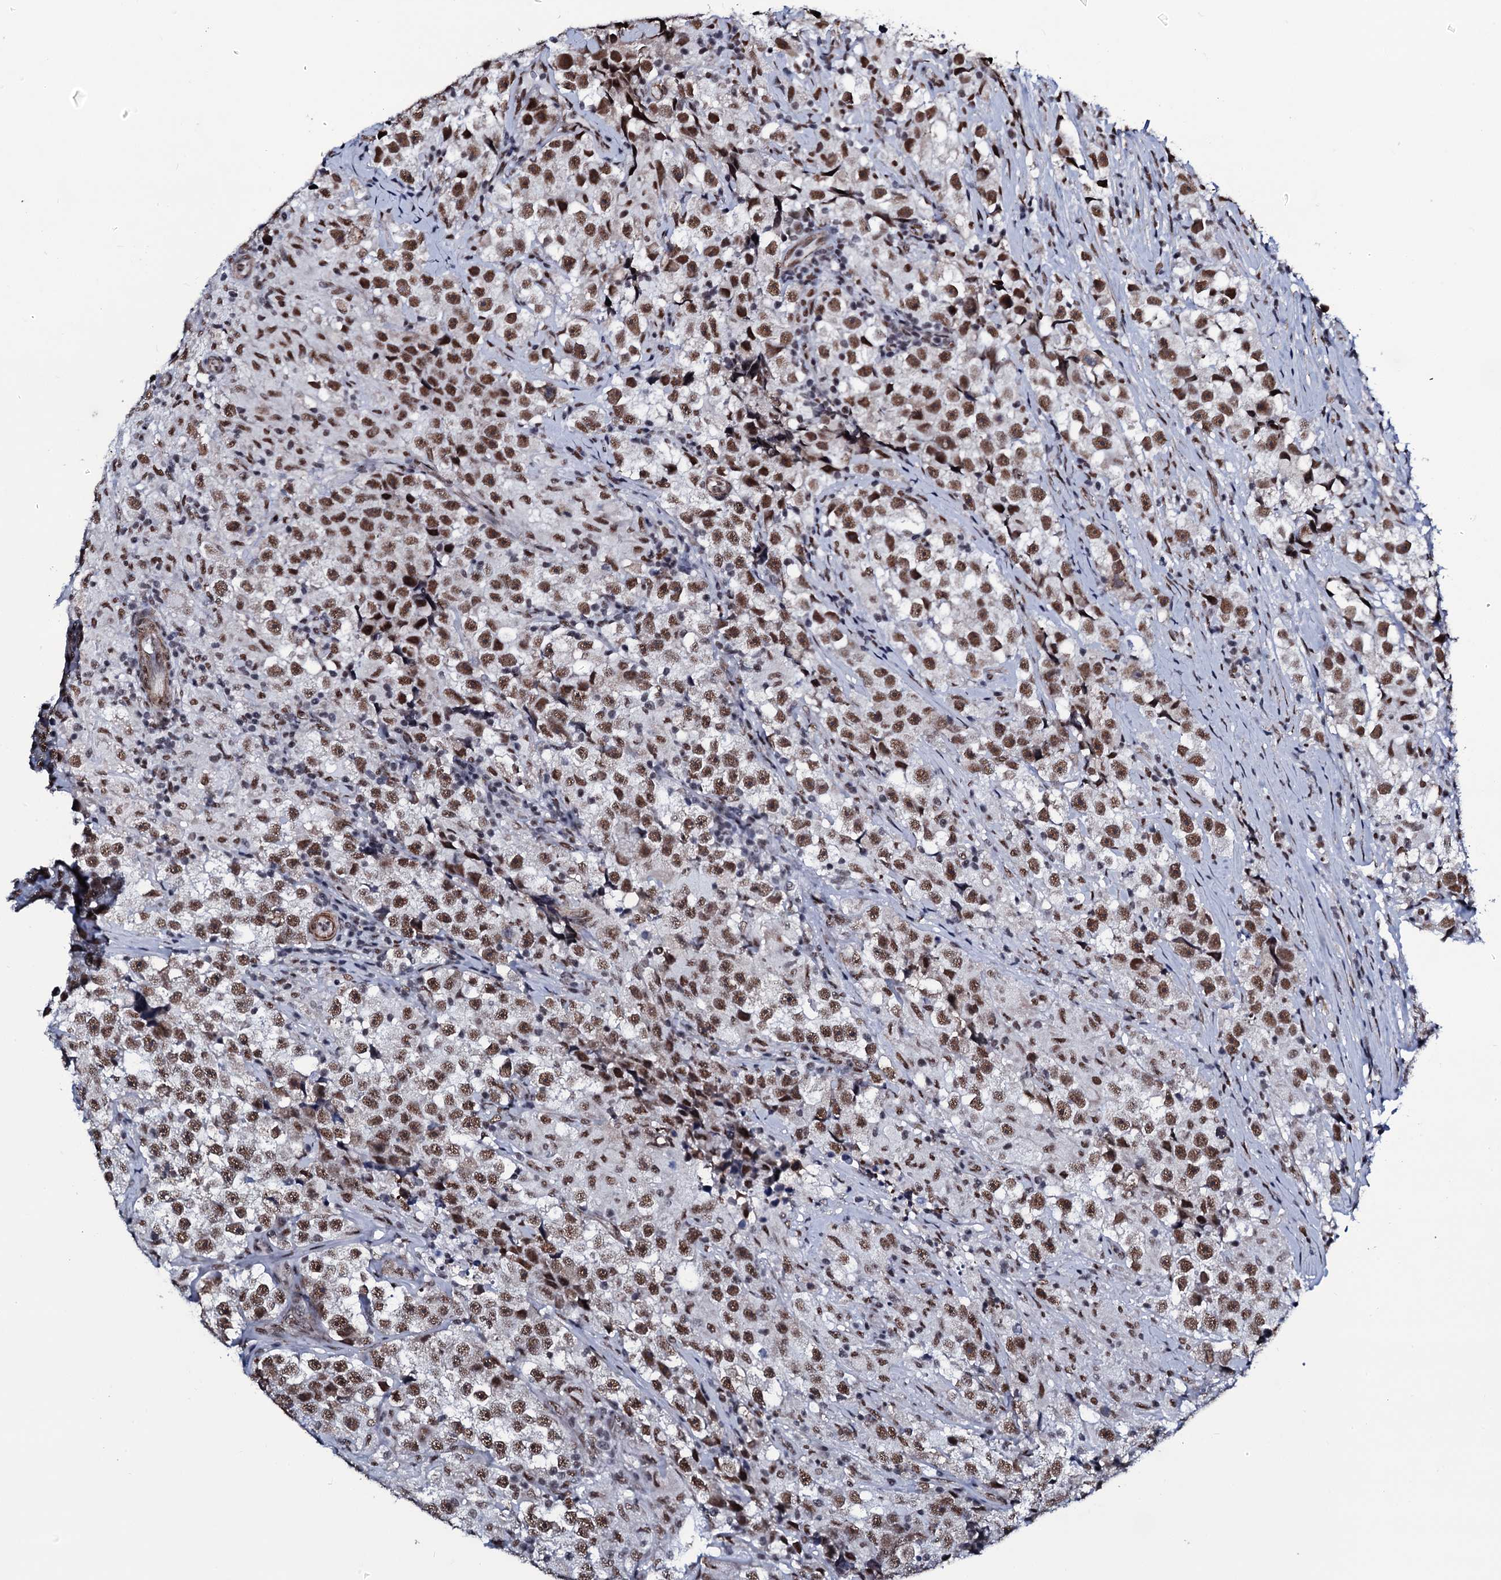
{"staining": {"intensity": "moderate", "quantity": ">75%", "location": "nuclear"}, "tissue": "testis cancer", "cell_type": "Tumor cells", "image_type": "cancer", "snomed": [{"axis": "morphology", "description": "Seminoma, NOS"}, {"axis": "topography", "description": "Testis"}], "caption": "Human testis cancer (seminoma) stained with a brown dye exhibits moderate nuclear positive positivity in about >75% of tumor cells.", "gene": "CWC15", "patient": {"sex": "male", "age": 46}}